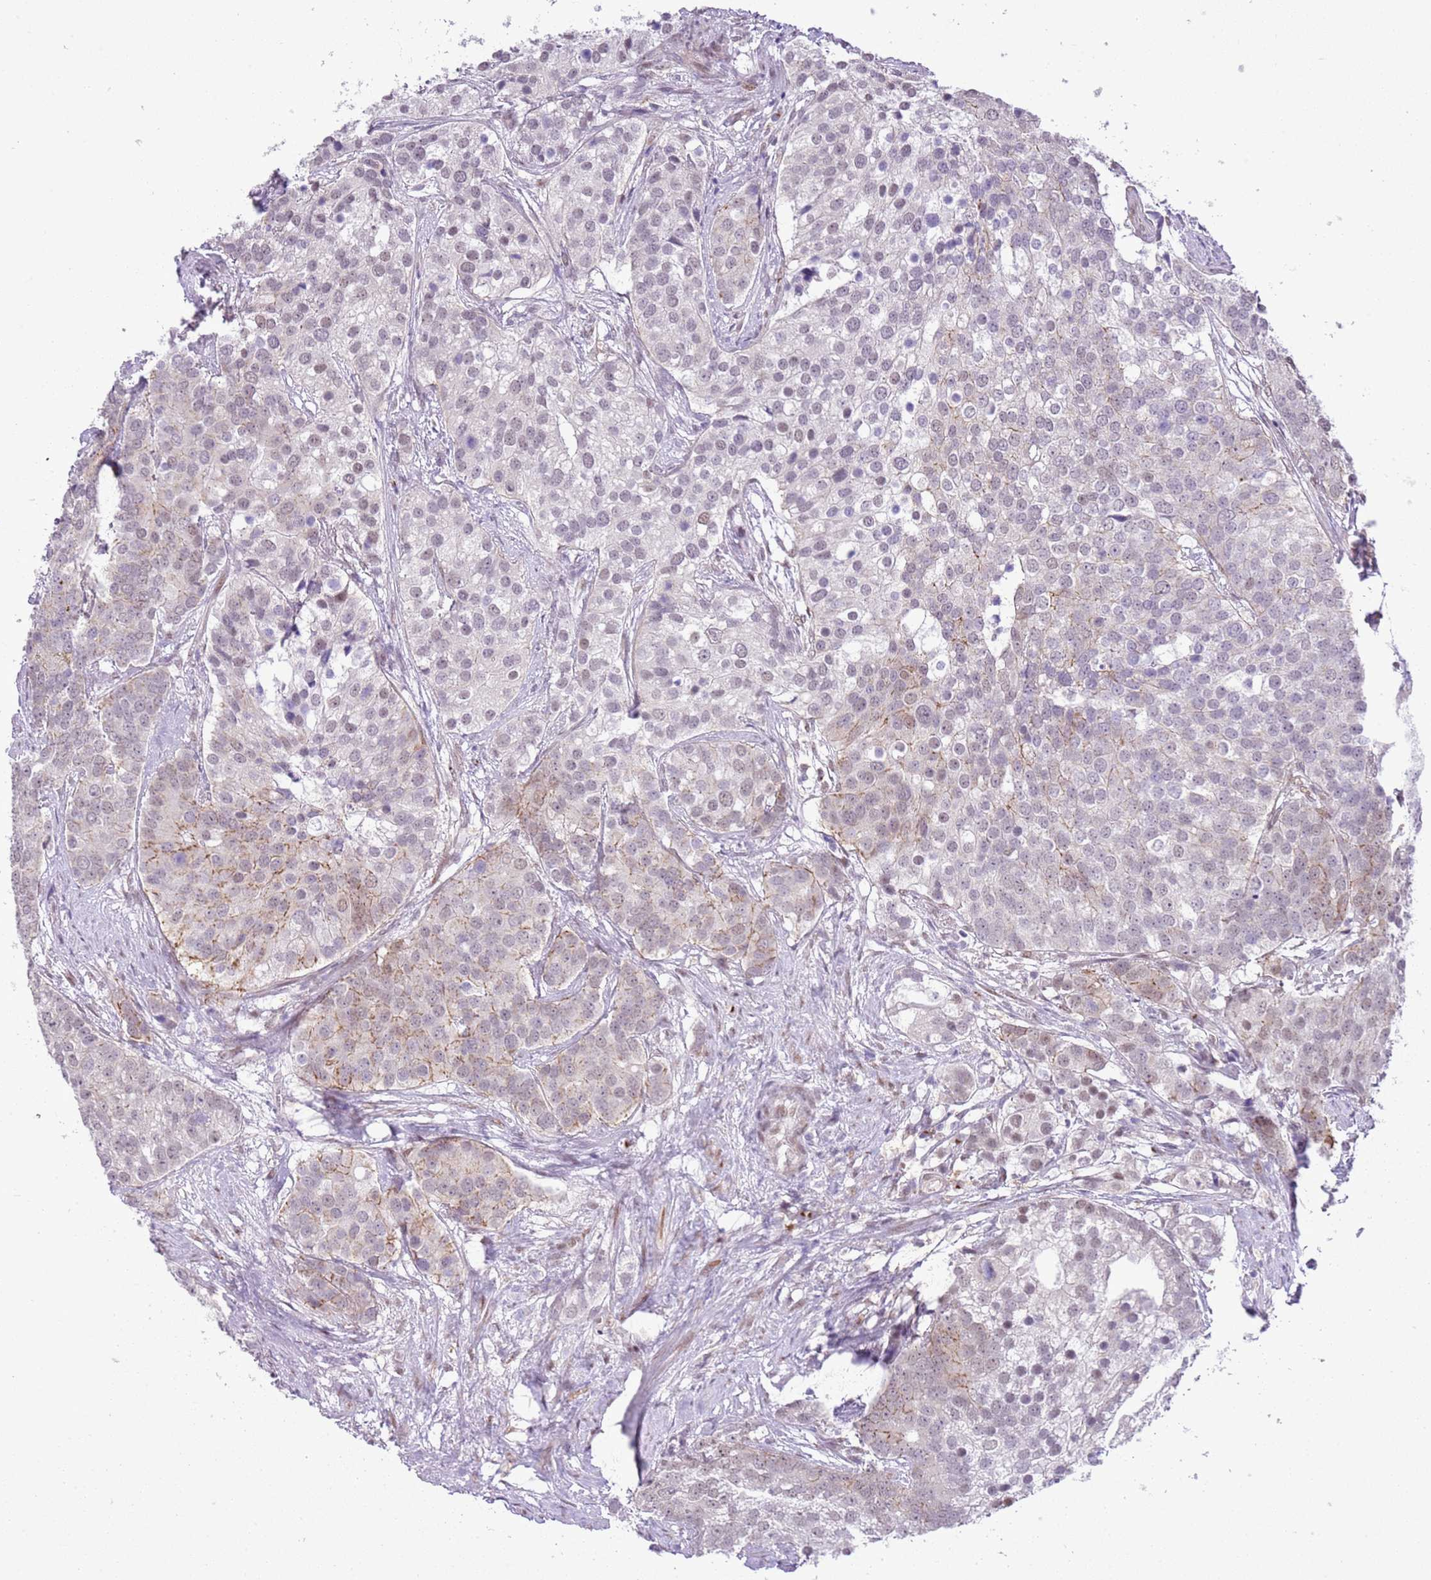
{"staining": {"intensity": "weak", "quantity": "<25%", "location": "cytoplasmic/membranous,nuclear"}, "tissue": "prostate cancer", "cell_type": "Tumor cells", "image_type": "cancer", "snomed": [{"axis": "morphology", "description": "Adenocarcinoma, High grade"}, {"axis": "topography", "description": "Prostate"}], "caption": "Protein analysis of prostate cancer reveals no significant positivity in tumor cells.", "gene": "NACC2", "patient": {"sex": "male", "age": 62}}